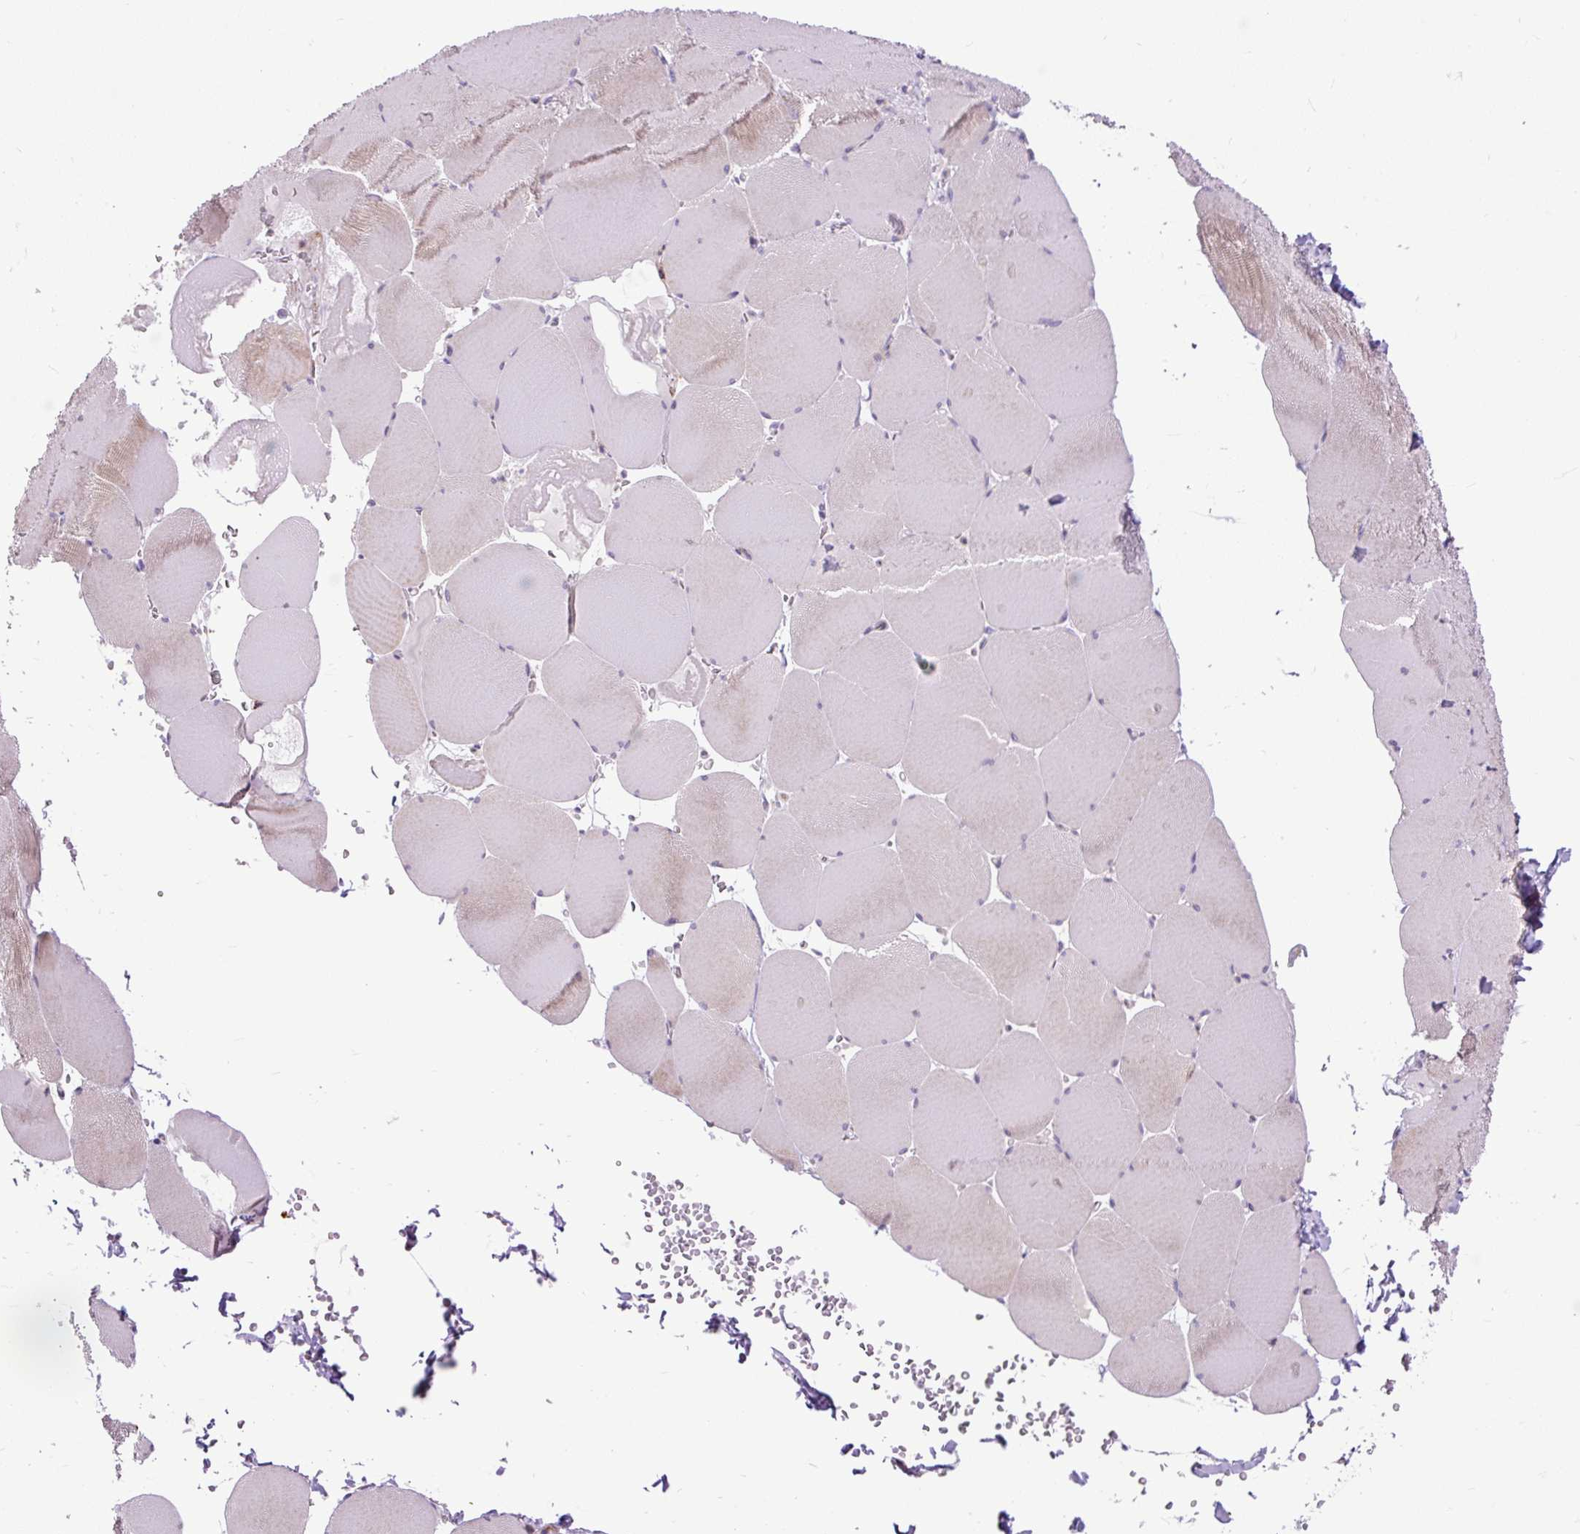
{"staining": {"intensity": "moderate", "quantity": "25%-75%", "location": "cytoplasmic/membranous"}, "tissue": "skeletal muscle", "cell_type": "Myocytes", "image_type": "normal", "snomed": [{"axis": "morphology", "description": "Normal tissue, NOS"}, {"axis": "topography", "description": "Skeletal muscle"}, {"axis": "topography", "description": "Head-Neck"}], "caption": "Myocytes display medium levels of moderate cytoplasmic/membranous positivity in approximately 25%-75% of cells in normal human skeletal muscle. (Stains: DAB in brown, nuclei in blue, Microscopy: brightfield microscopy at high magnification).", "gene": "ZNF197", "patient": {"sex": "male", "age": 66}}